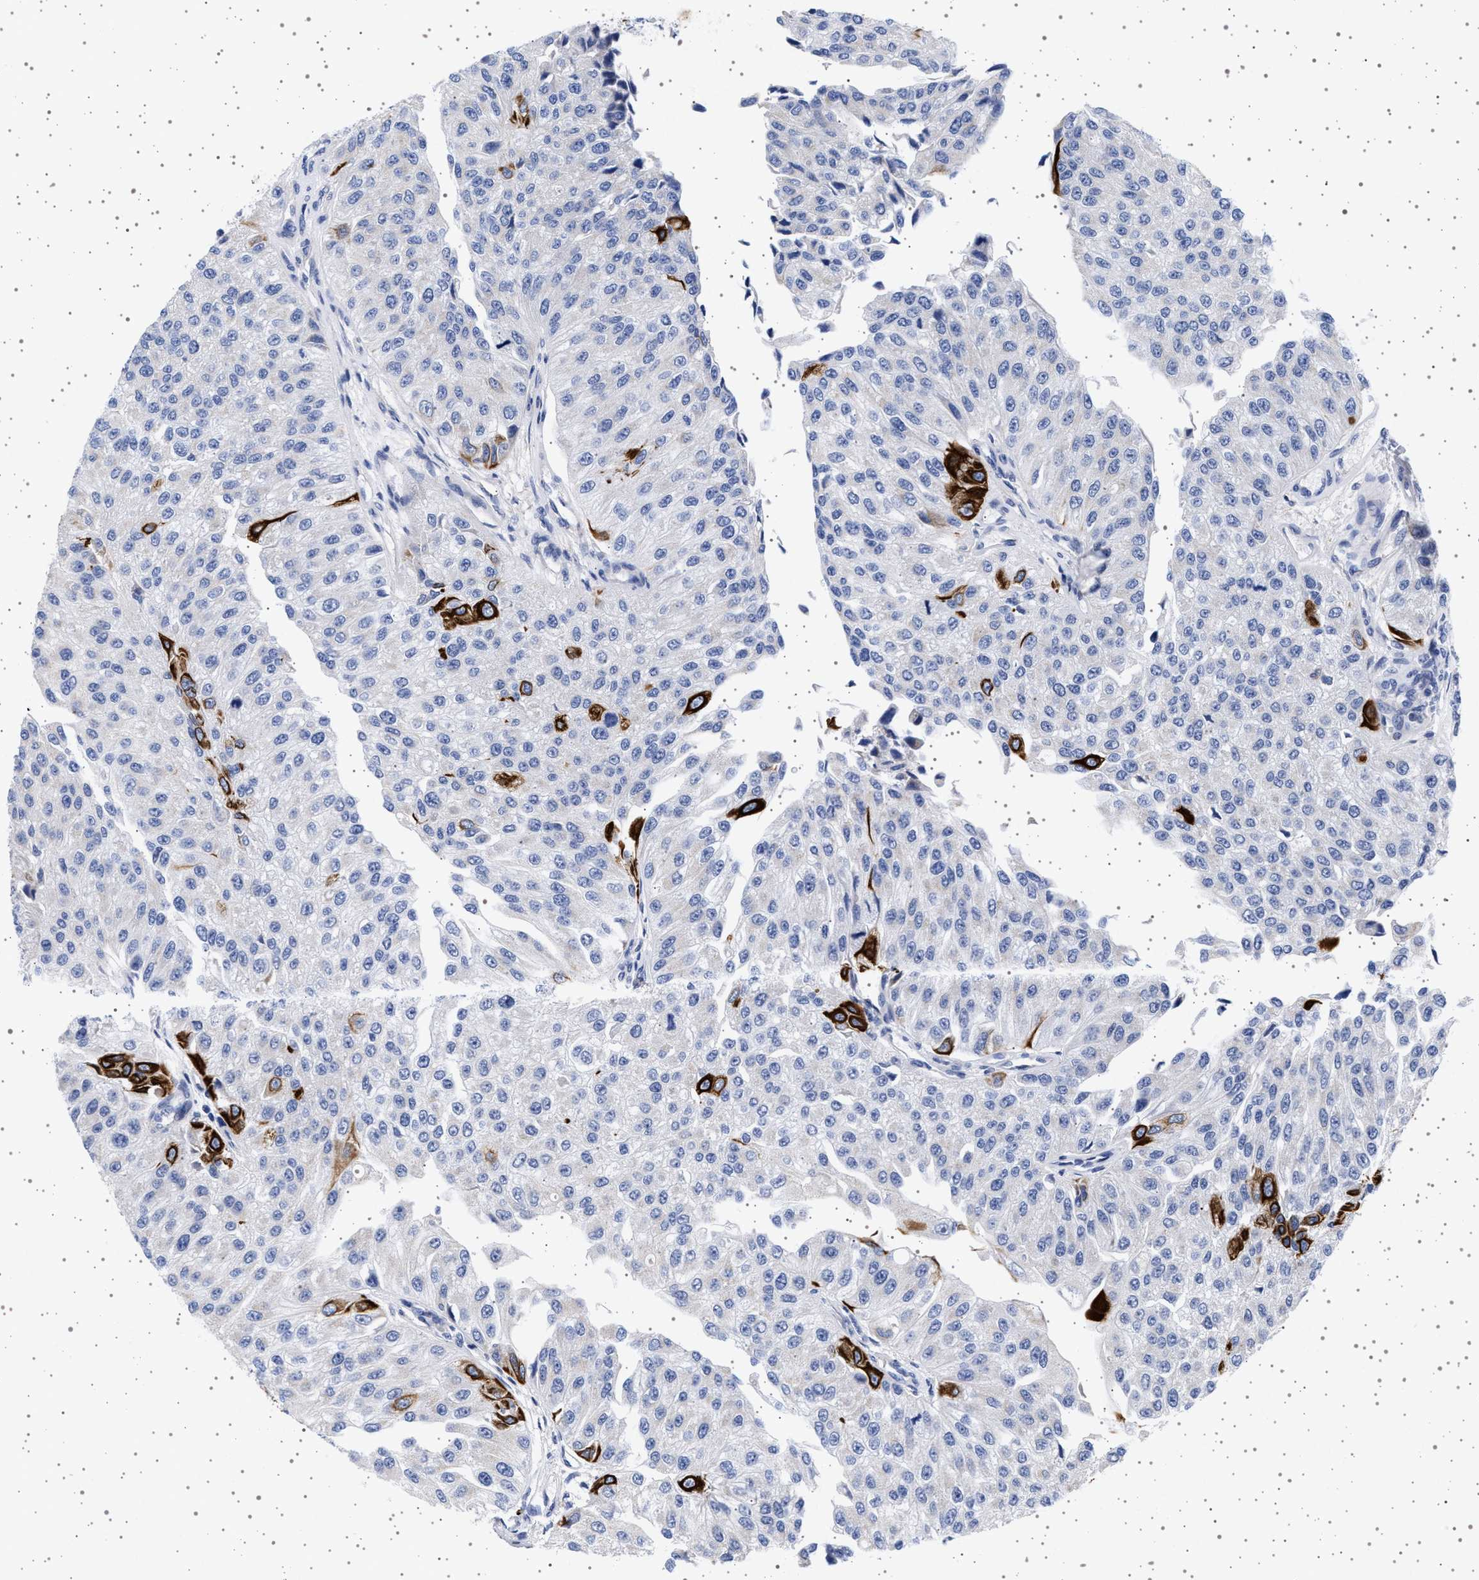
{"staining": {"intensity": "strong", "quantity": "<25%", "location": "cytoplasmic/membranous"}, "tissue": "urothelial cancer", "cell_type": "Tumor cells", "image_type": "cancer", "snomed": [{"axis": "morphology", "description": "Urothelial carcinoma, High grade"}, {"axis": "topography", "description": "Kidney"}, {"axis": "topography", "description": "Urinary bladder"}], "caption": "IHC photomicrograph of urothelial cancer stained for a protein (brown), which reveals medium levels of strong cytoplasmic/membranous staining in about <25% of tumor cells.", "gene": "TRMT10B", "patient": {"sex": "male", "age": 77}}